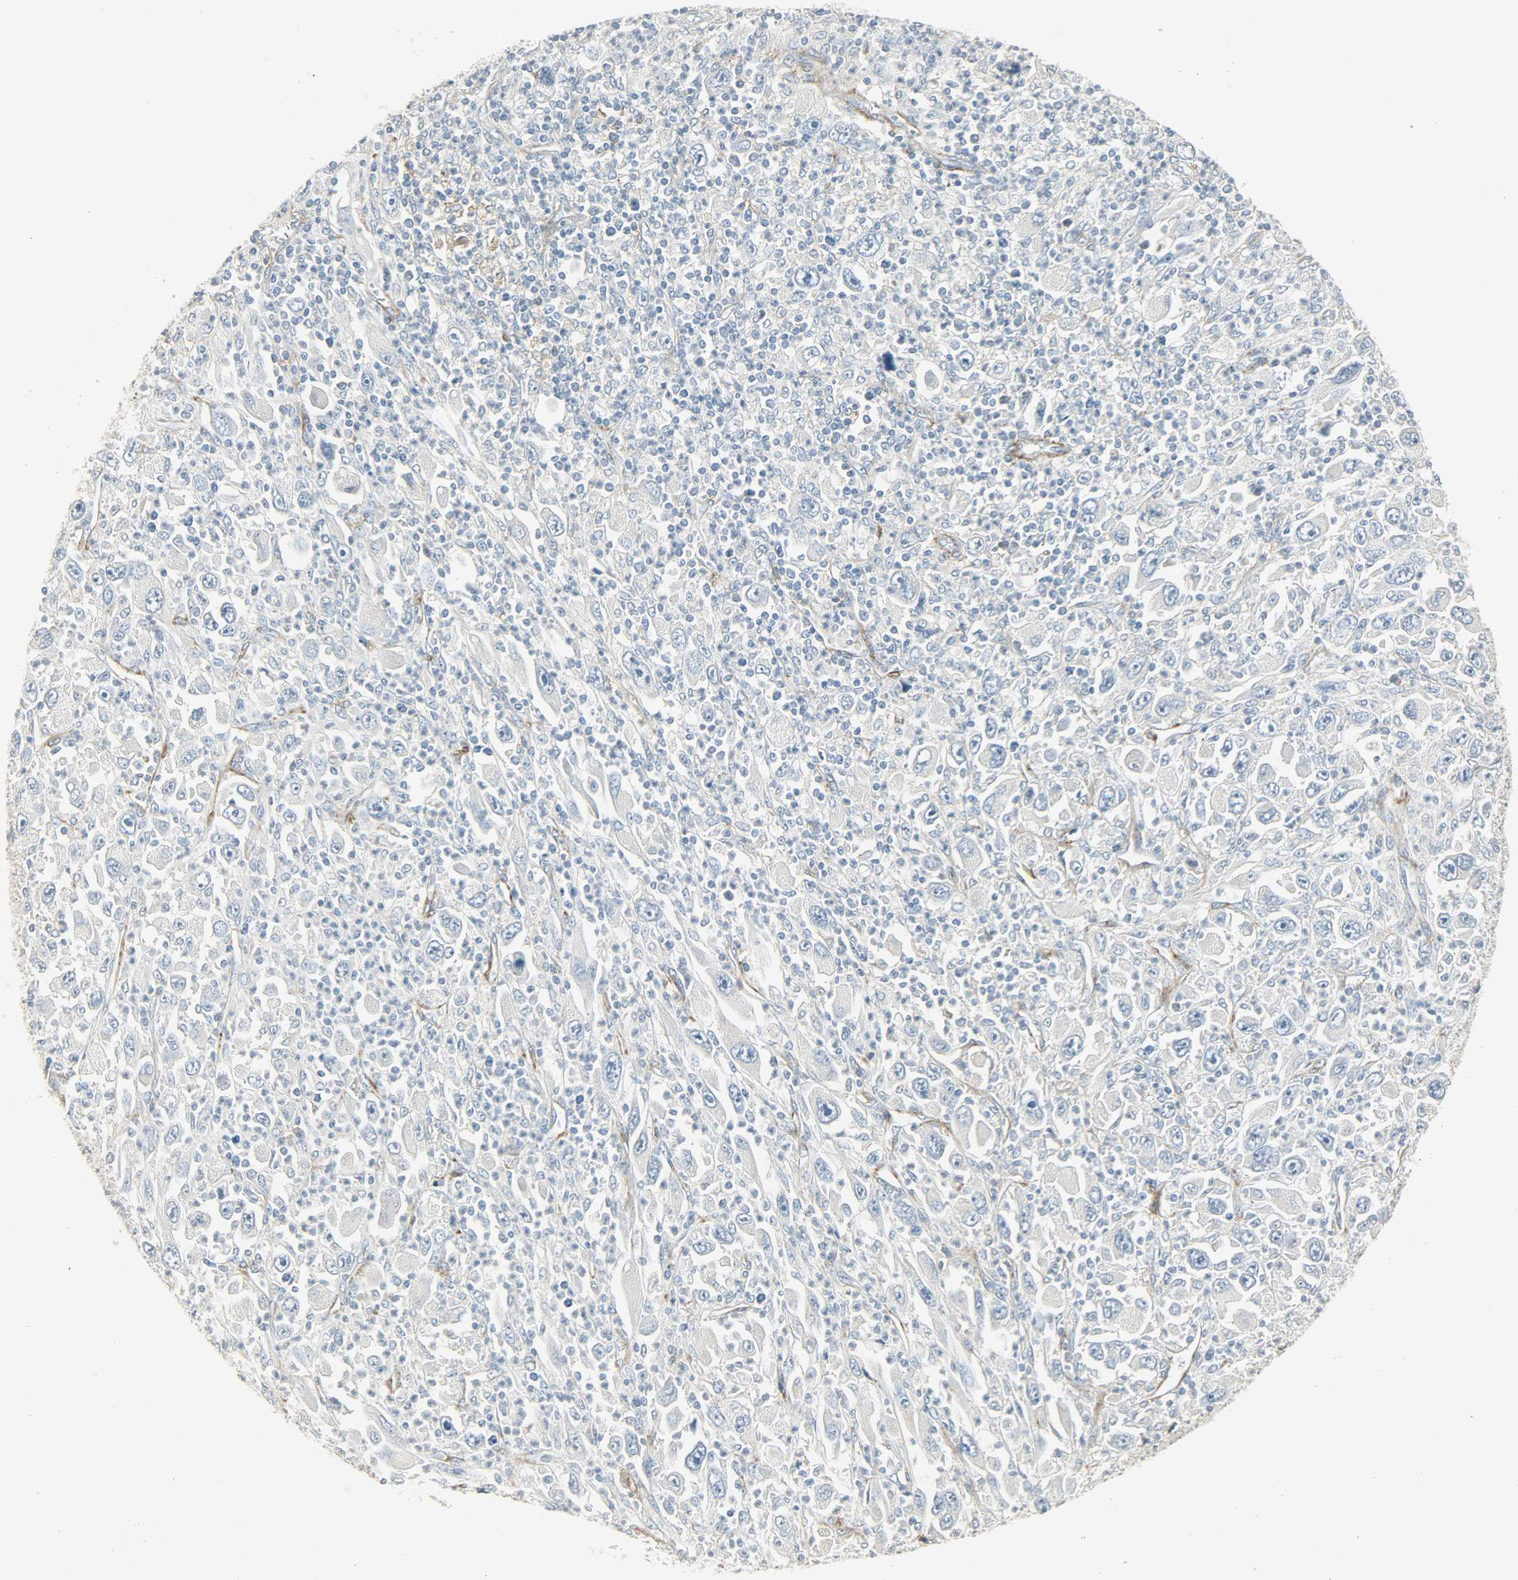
{"staining": {"intensity": "negative", "quantity": "none", "location": "none"}, "tissue": "melanoma", "cell_type": "Tumor cells", "image_type": "cancer", "snomed": [{"axis": "morphology", "description": "Malignant melanoma, Metastatic site"}, {"axis": "topography", "description": "Skin"}], "caption": "Histopathology image shows no protein staining in tumor cells of melanoma tissue.", "gene": "ENPEP", "patient": {"sex": "female", "age": 56}}